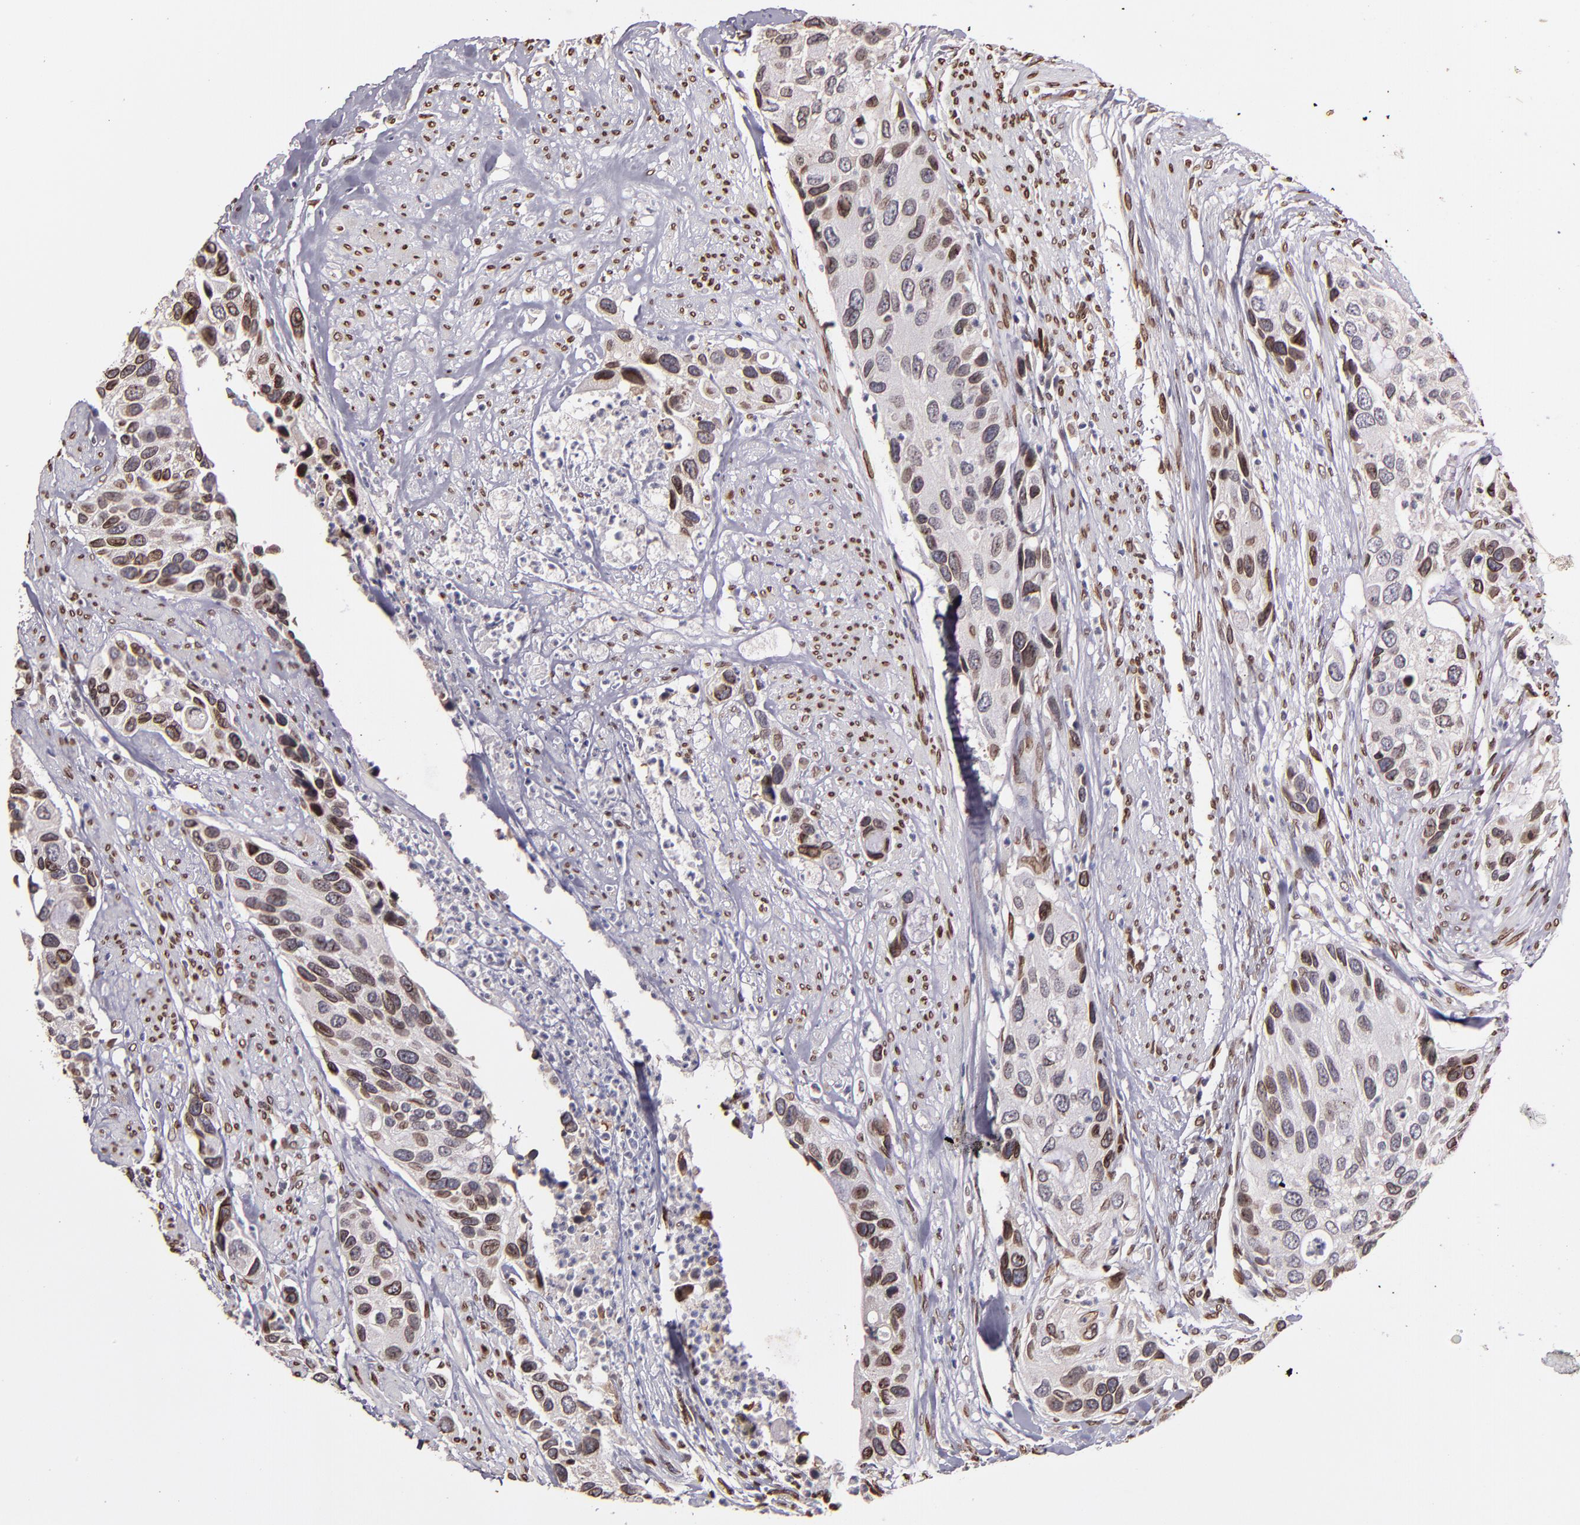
{"staining": {"intensity": "moderate", "quantity": ">75%", "location": "cytoplasmic/membranous,nuclear"}, "tissue": "urothelial cancer", "cell_type": "Tumor cells", "image_type": "cancer", "snomed": [{"axis": "morphology", "description": "Urothelial carcinoma, High grade"}, {"axis": "topography", "description": "Urinary bladder"}], "caption": "Approximately >75% of tumor cells in urothelial carcinoma (high-grade) reveal moderate cytoplasmic/membranous and nuclear protein expression as visualized by brown immunohistochemical staining.", "gene": "PUM3", "patient": {"sex": "male", "age": 66}}